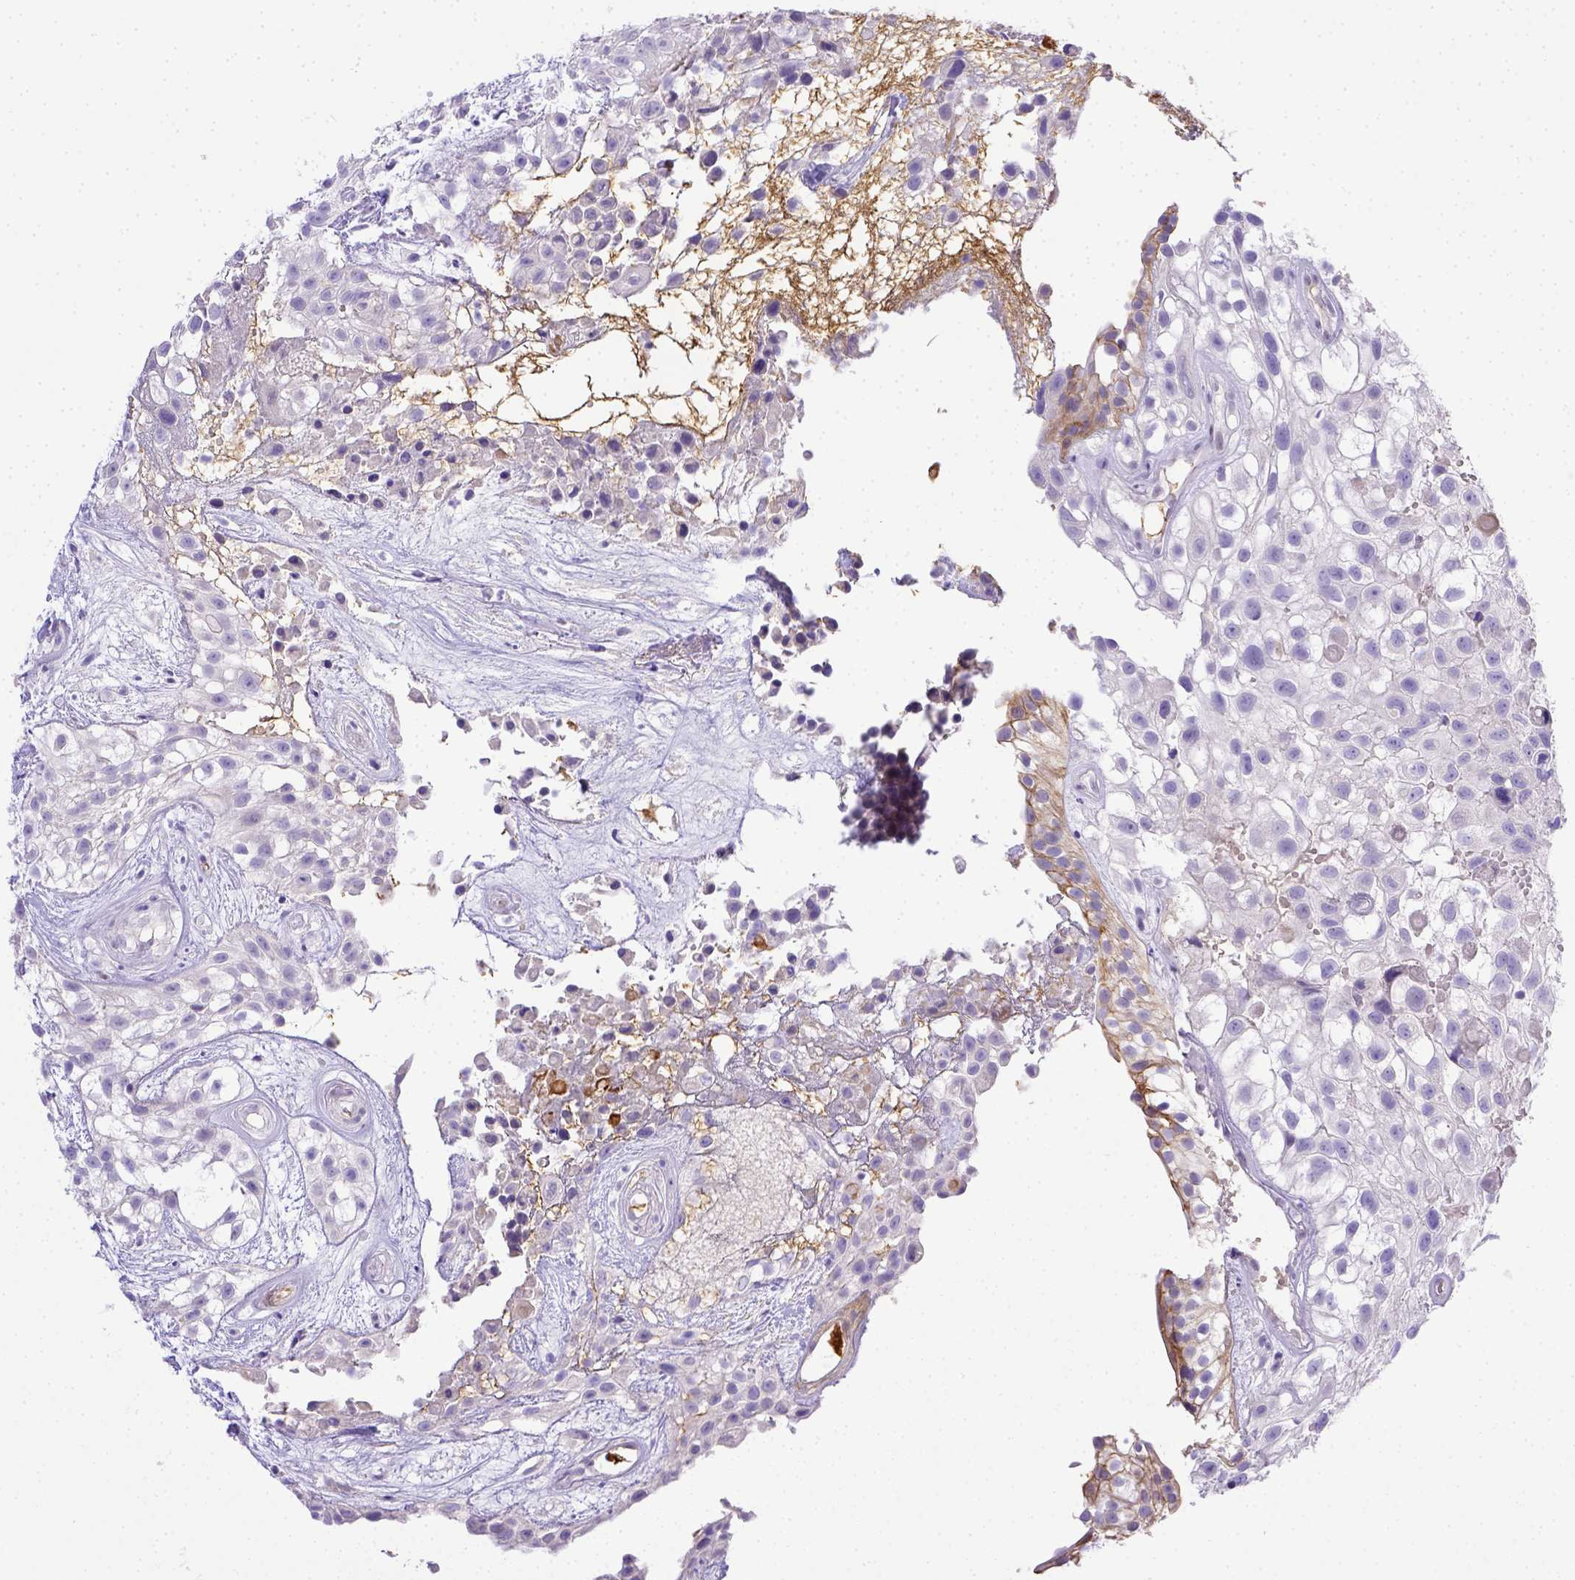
{"staining": {"intensity": "negative", "quantity": "none", "location": "none"}, "tissue": "urothelial cancer", "cell_type": "Tumor cells", "image_type": "cancer", "snomed": [{"axis": "morphology", "description": "Urothelial carcinoma, High grade"}, {"axis": "topography", "description": "Urinary bladder"}], "caption": "Histopathology image shows no protein expression in tumor cells of urothelial cancer tissue.", "gene": "BTN1A1", "patient": {"sex": "male", "age": 56}}